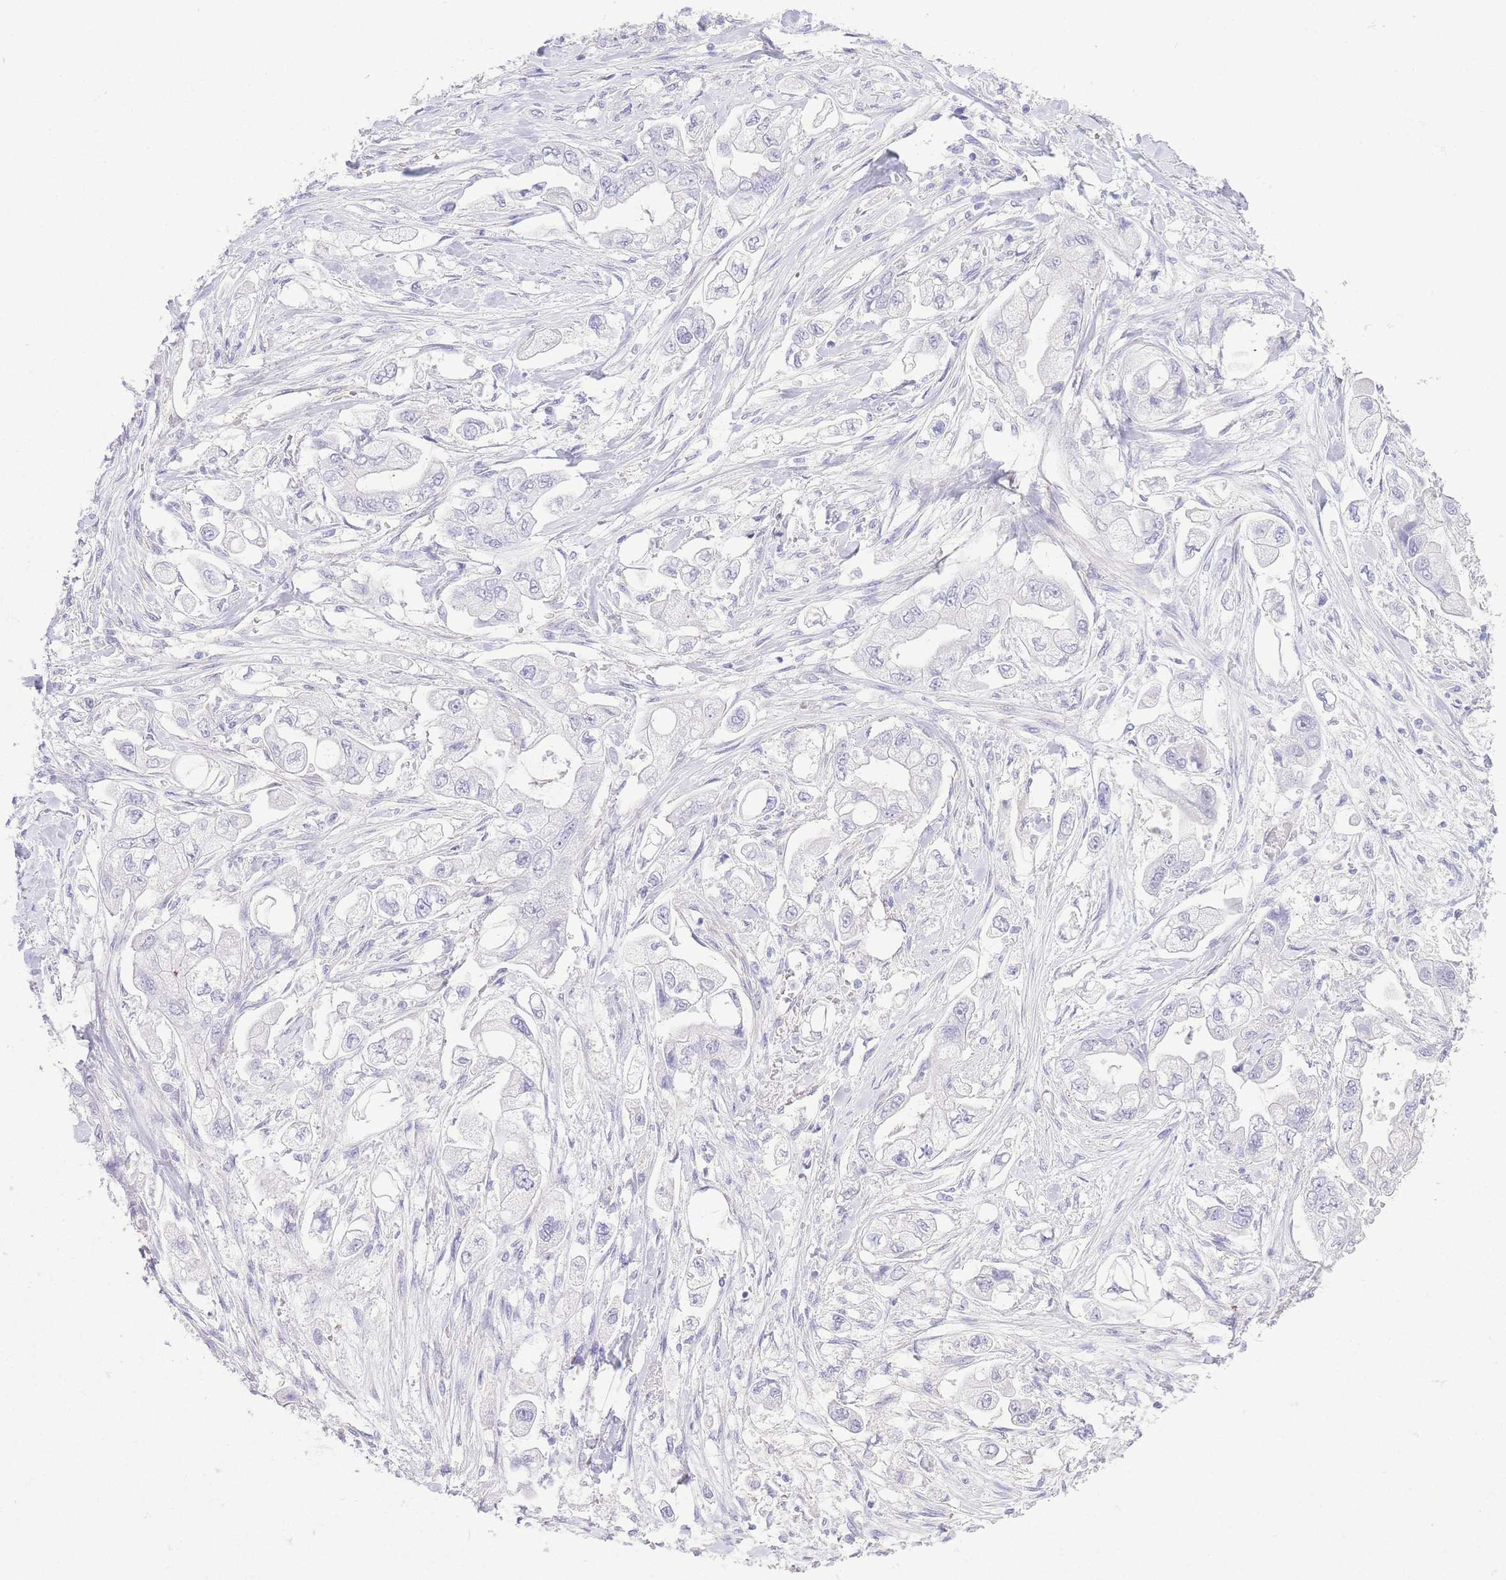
{"staining": {"intensity": "negative", "quantity": "none", "location": "none"}, "tissue": "stomach cancer", "cell_type": "Tumor cells", "image_type": "cancer", "snomed": [{"axis": "morphology", "description": "Adenocarcinoma, NOS"}, {"axis": "topography", "description": "Stomach"}], "caption": "Immunohistochemical staining of adenocarcinoma (stomach) reveals no significant staining in tumor cells.", "gene": "PKLR", "patient": {"sex": "male", "age": 62}}